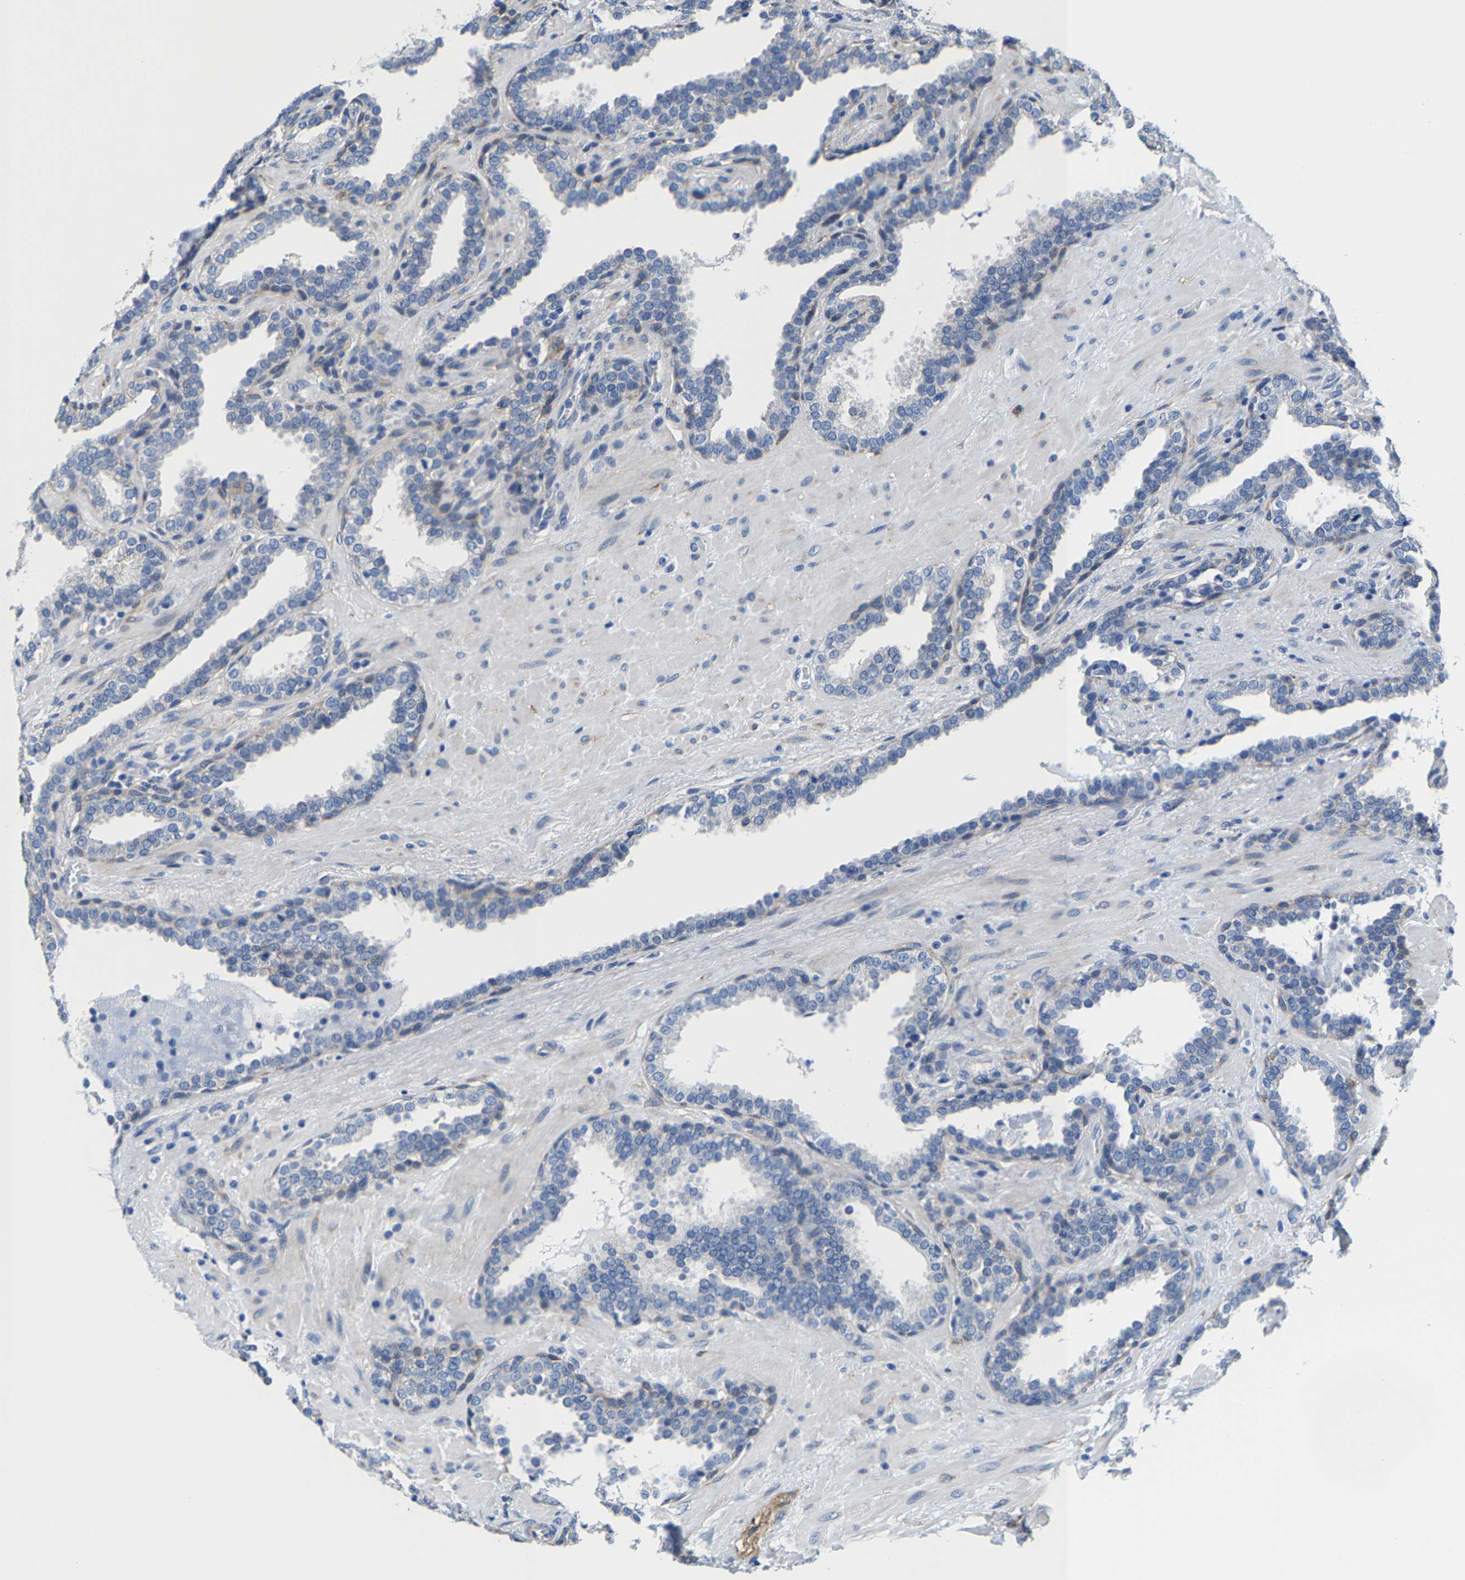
{"staining": {"intensity": "weak", "quantity": "25%-75%", "location": "cytoplasmic/membranous"}, "tissue": "prostate", "cell_type": "Glandular cells", "image_type": "normal", "snomed": [{"axis": "morphology", "description": "Normal tissue, NOS"}, {"axis": "topography", "description": "Prostate"}], "caption": "This photomicrograph shows IHC staining of unremarkable prostate, with low weak cytoplasmic/membranous expression in about 25%-75% of glandular cells.", "gene": "DSCAM", "patient": {"sex": "male", "age": 51}}